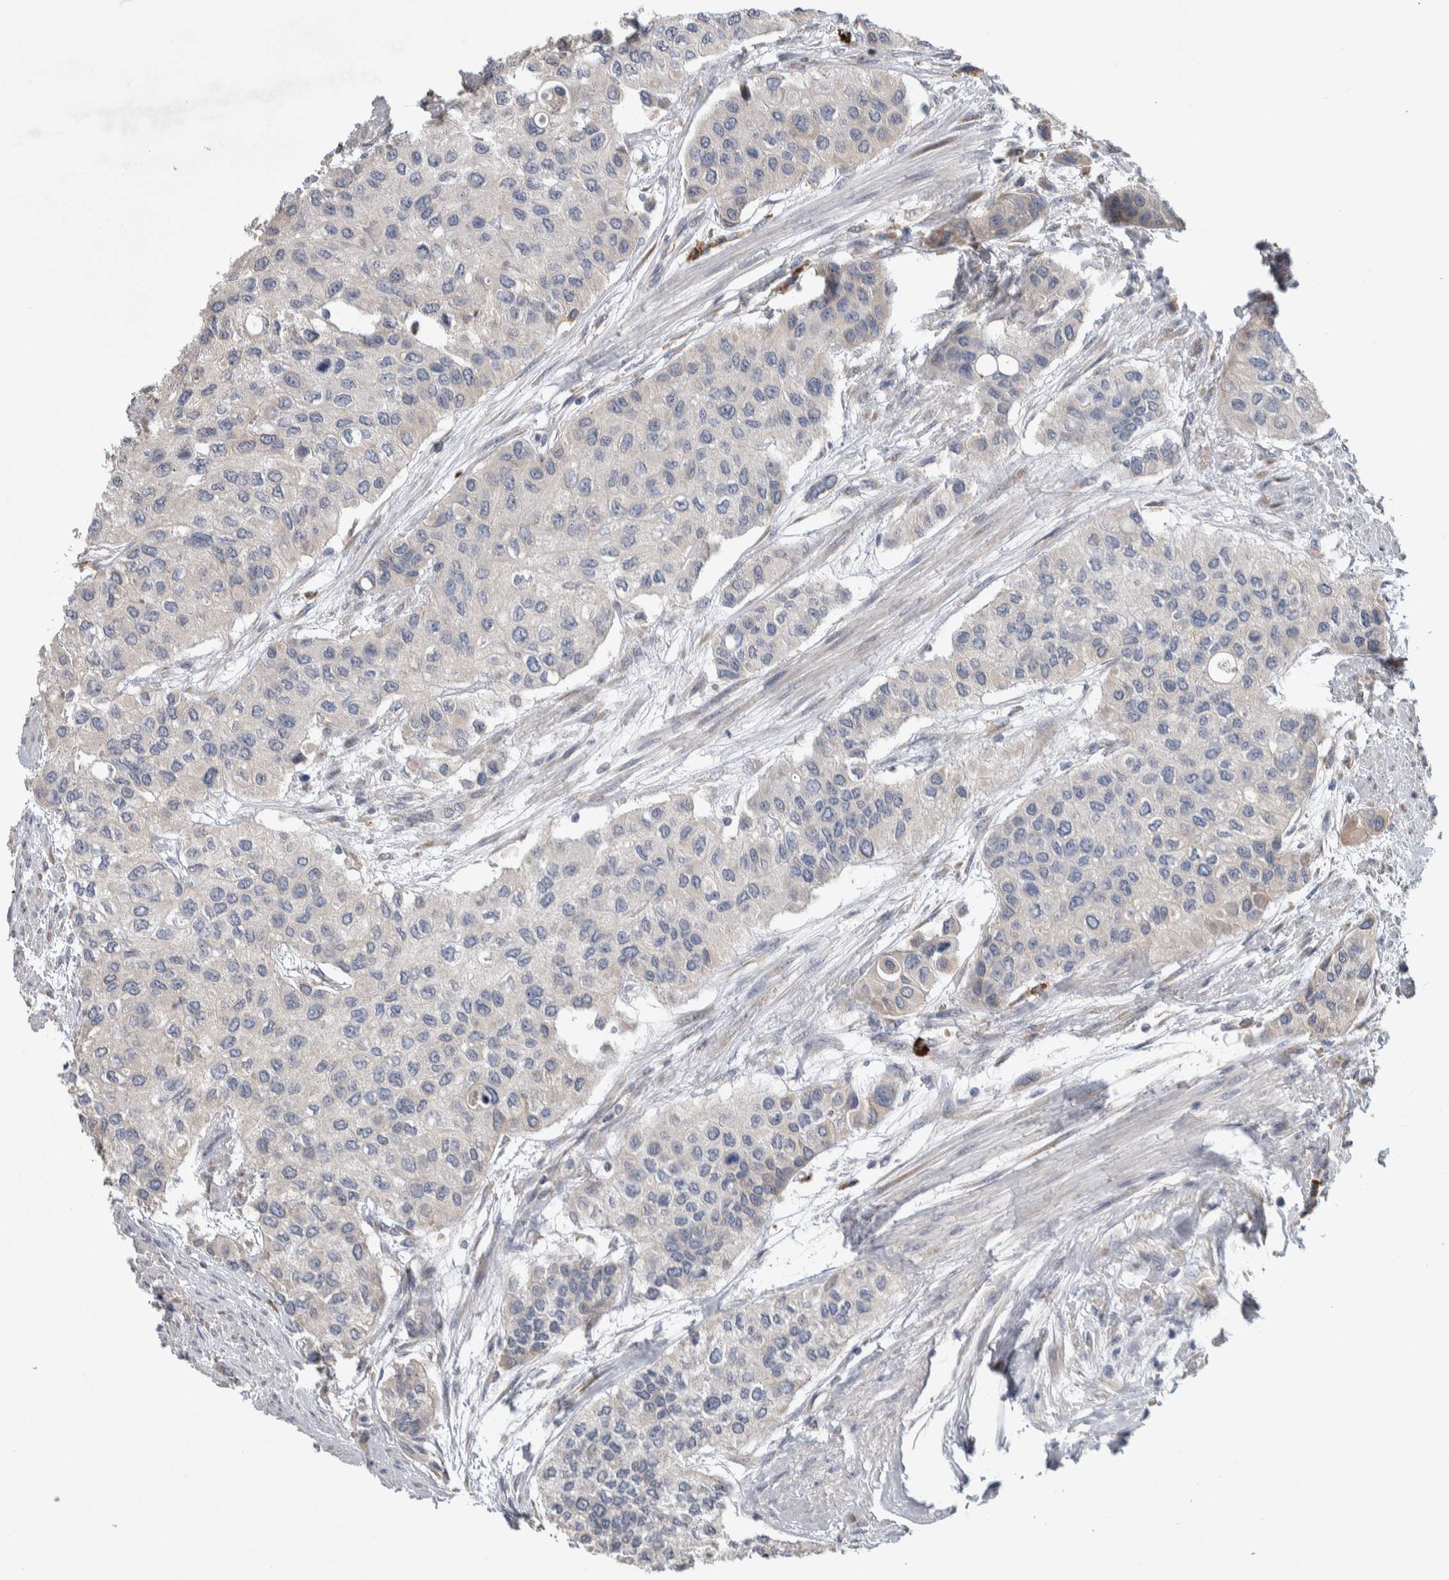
{"staining": {"intensity": "negative", "quantity": "none", "location": "none"}, "tissue": "urothelial cancer", "cell_type": "Tumor cells", "image_type": "cancer", "snomed": [{"axis": "morphology", "description": "Urothelial carcinoma, High grade"}, {"axis": "topography", "description": "Urinary bladder"}], "caption": "DAB immunohistochemical staining of urothelial cancer displays no significant expression in tumor cells.", "gene": "IBTK", "patient": {"sex": "female", "age": 56}}